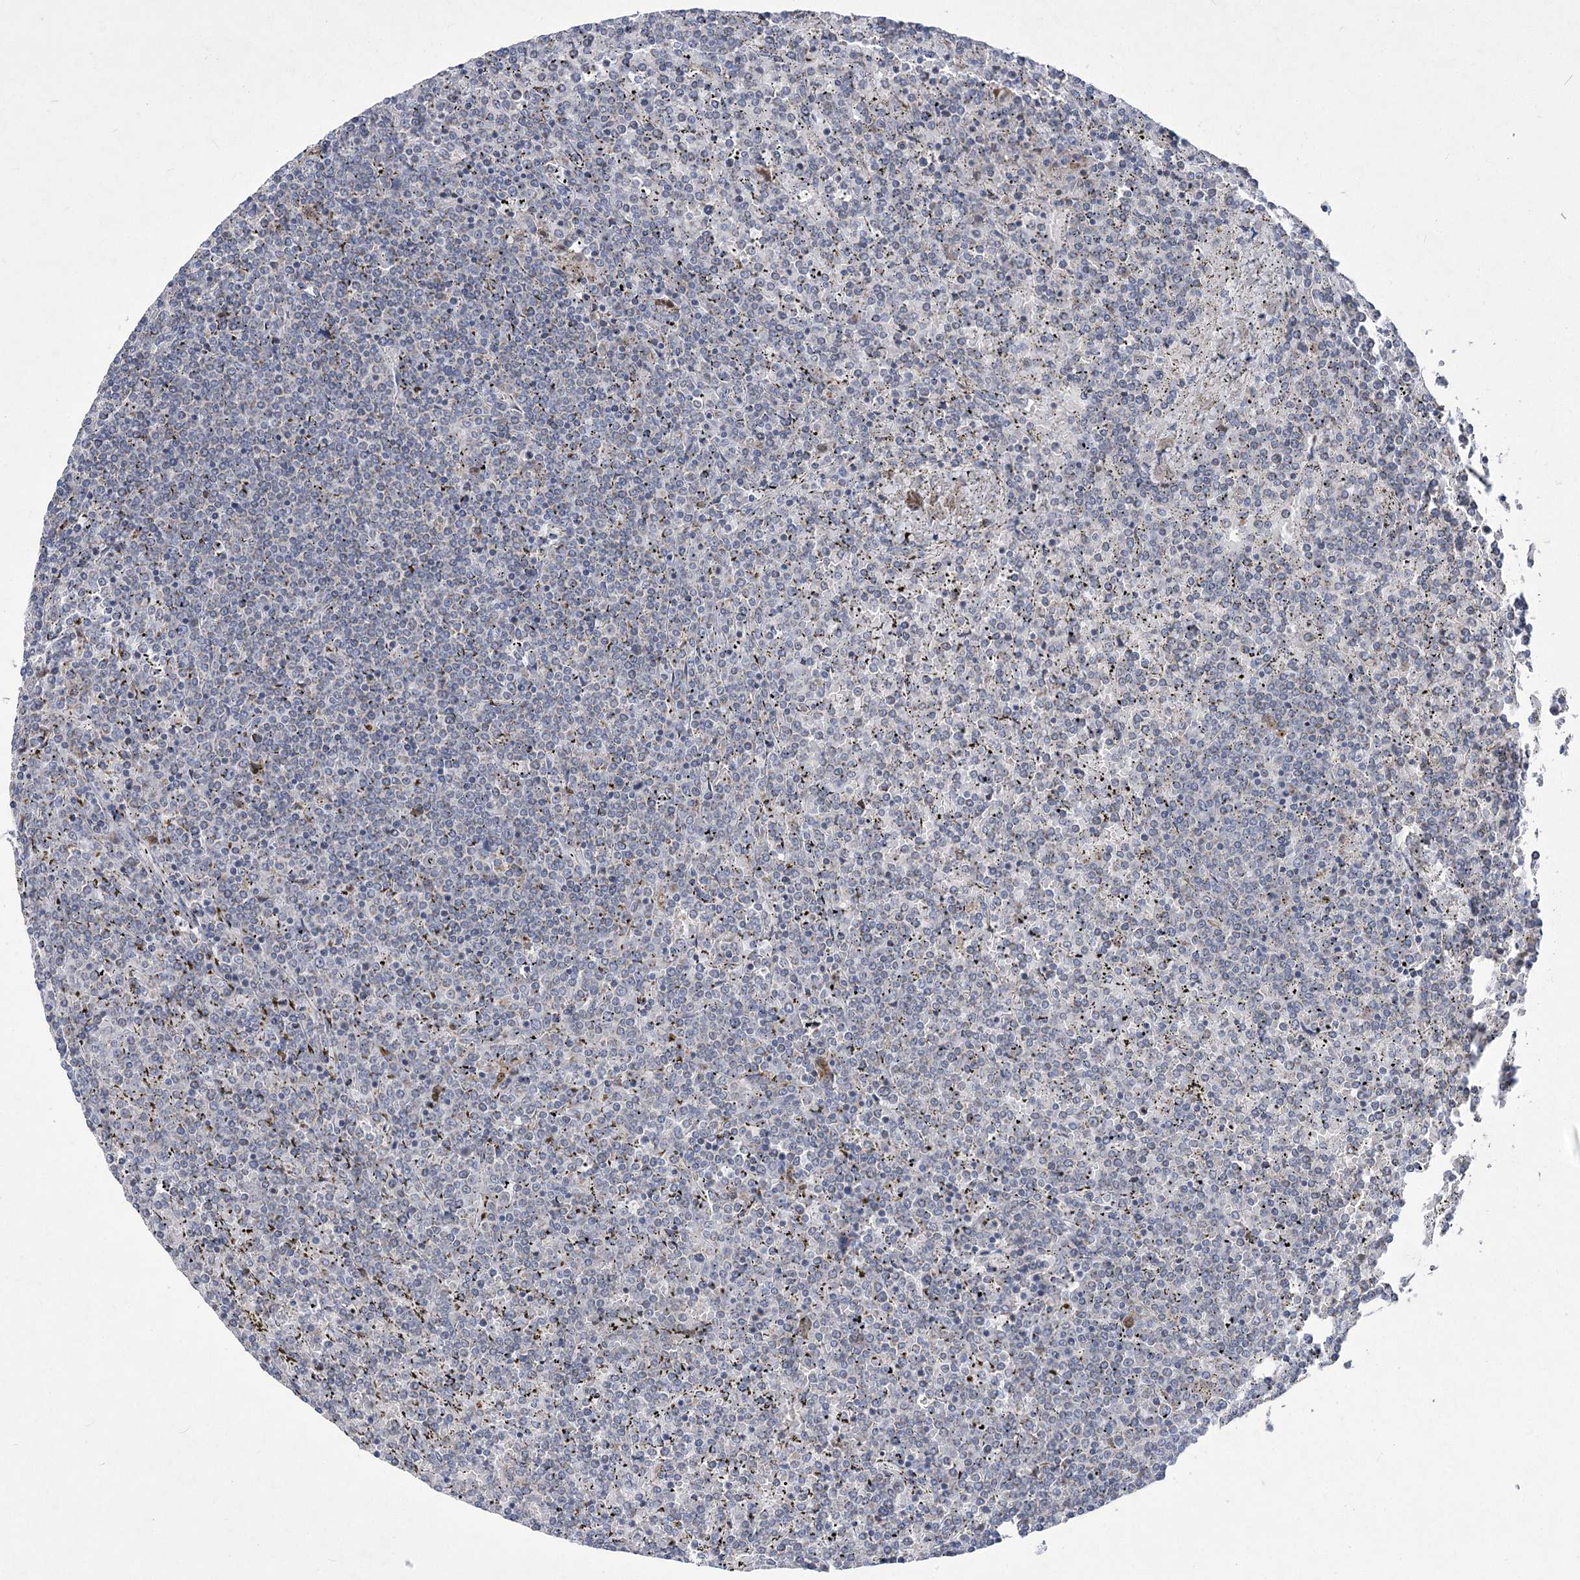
{"staining": {"intensity": "negative", "quantity": "none", "location": "none"}, "tissue": "lymphoma", "cell_type": "Tumor cells", "image_type": "cancer", "snomed": [{"axis": "morphology", "description": "Malignant lymphoma, non-Hodgkin's type, Low grade"}, {"axis": "topography", "description": "Spleen"}], "caption": "Micrograph shows no significant protein positivity in tumor cells of malignant lymphoma, non-Hodgkin's type (low-grade). (DAB (3,3'-diaminobenzidine) immunohistochemistry (IHC), high magnification).", "gene": "PDHB", "patient": {"sex": "female", "age": 19}}